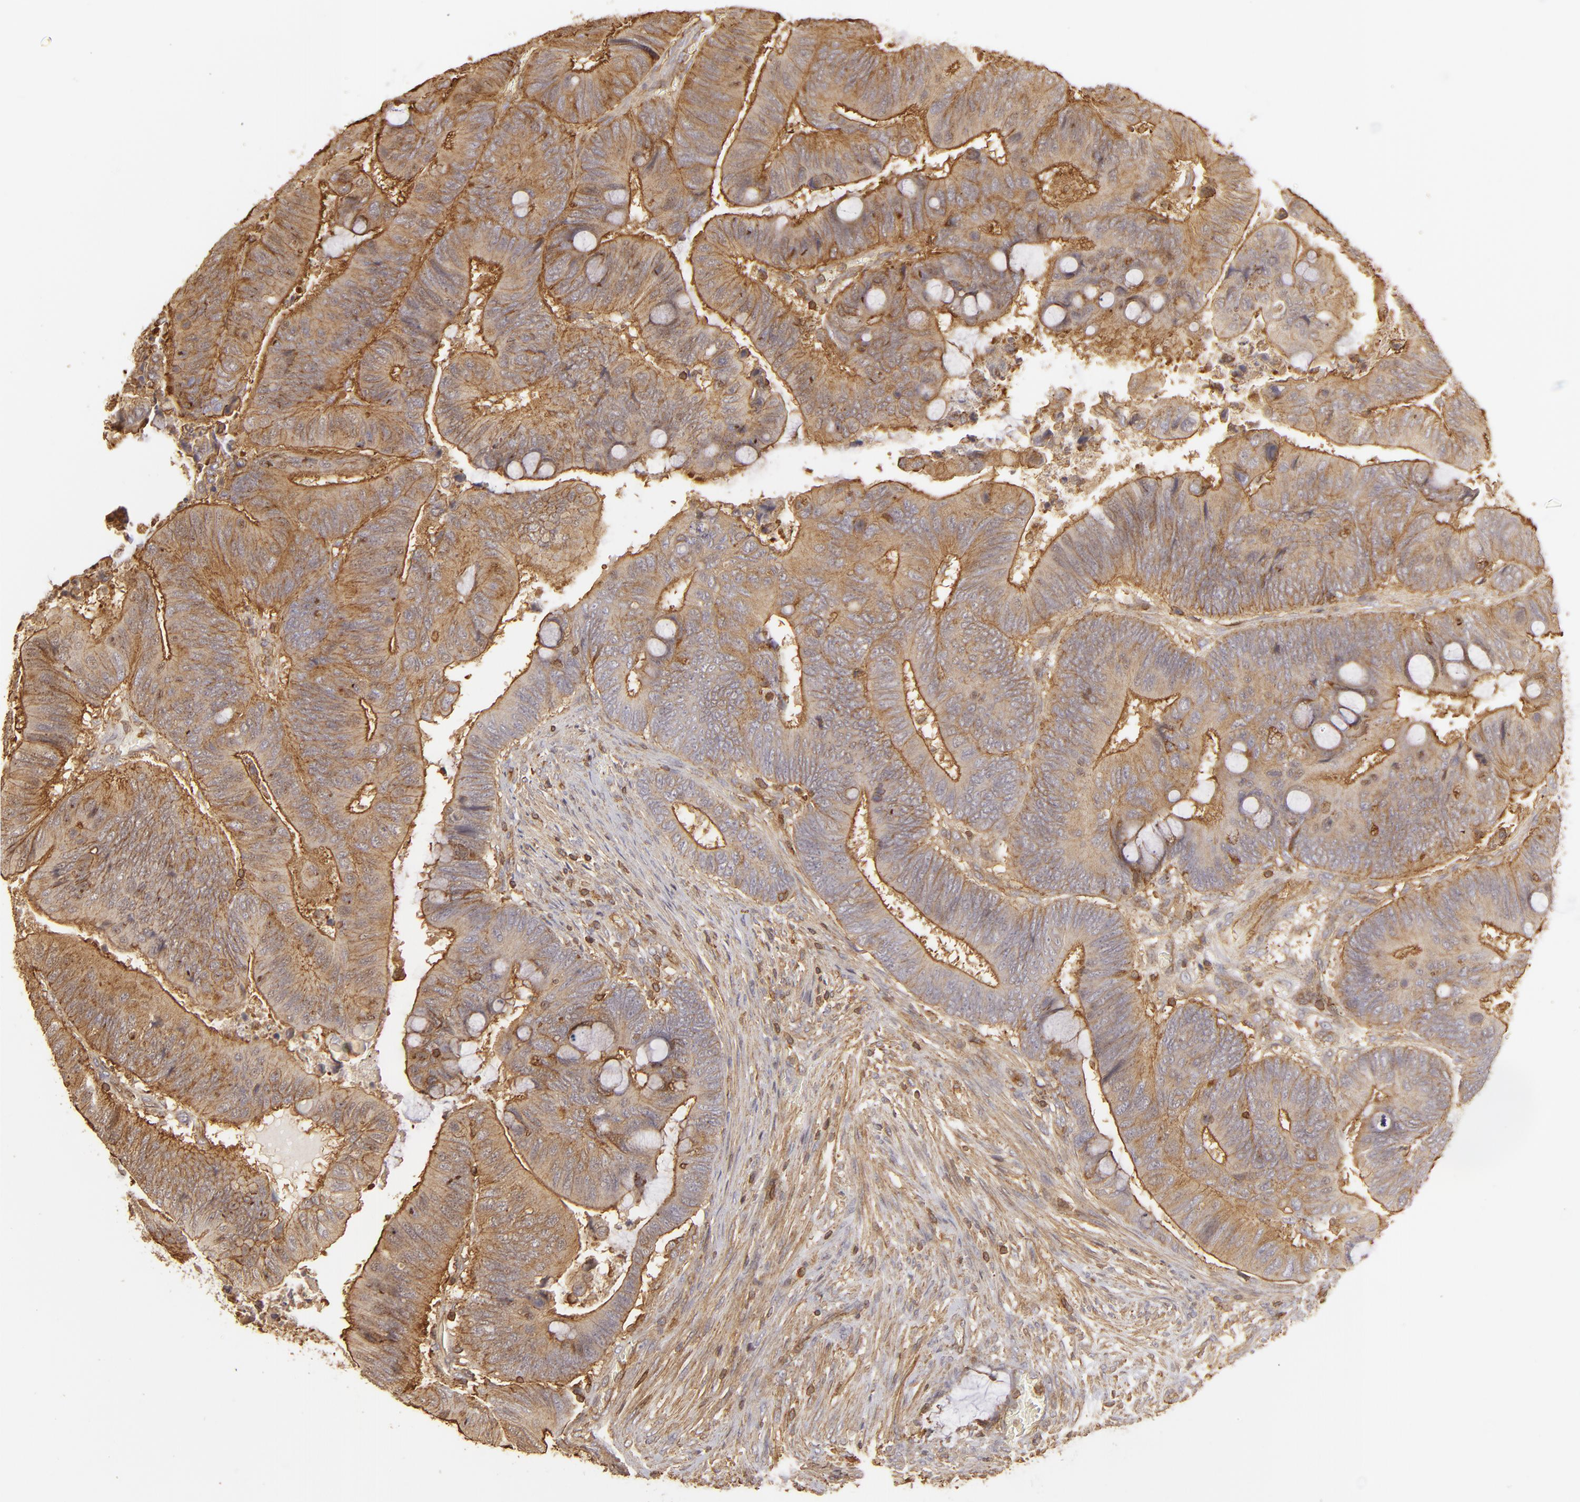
{"staining": {"intensity": "moderate", "quantity": ">75%", "location": "cytoplasmic/membranous"}, "tissue": "colorectal cancer", "cell_type": "Tumor cells", "image_type": "cancer", "snomed": [{"axis": "morphology", "description": "Normal tissue, NOS"}, {"axis": "morphology", "description": "Adenocarcinoma, NOS"}, {"axis": "topography", "description": "Rectum"}], "caption": "Immunohistochemical staining of adenocarcinoma (colorectal) exhibits medium levels of moderate cytoplasmic/membranous protein expression in about >75% of tumor cells.", "gene": "ACTB", "patient": {"sex": "male", "age": 92}}